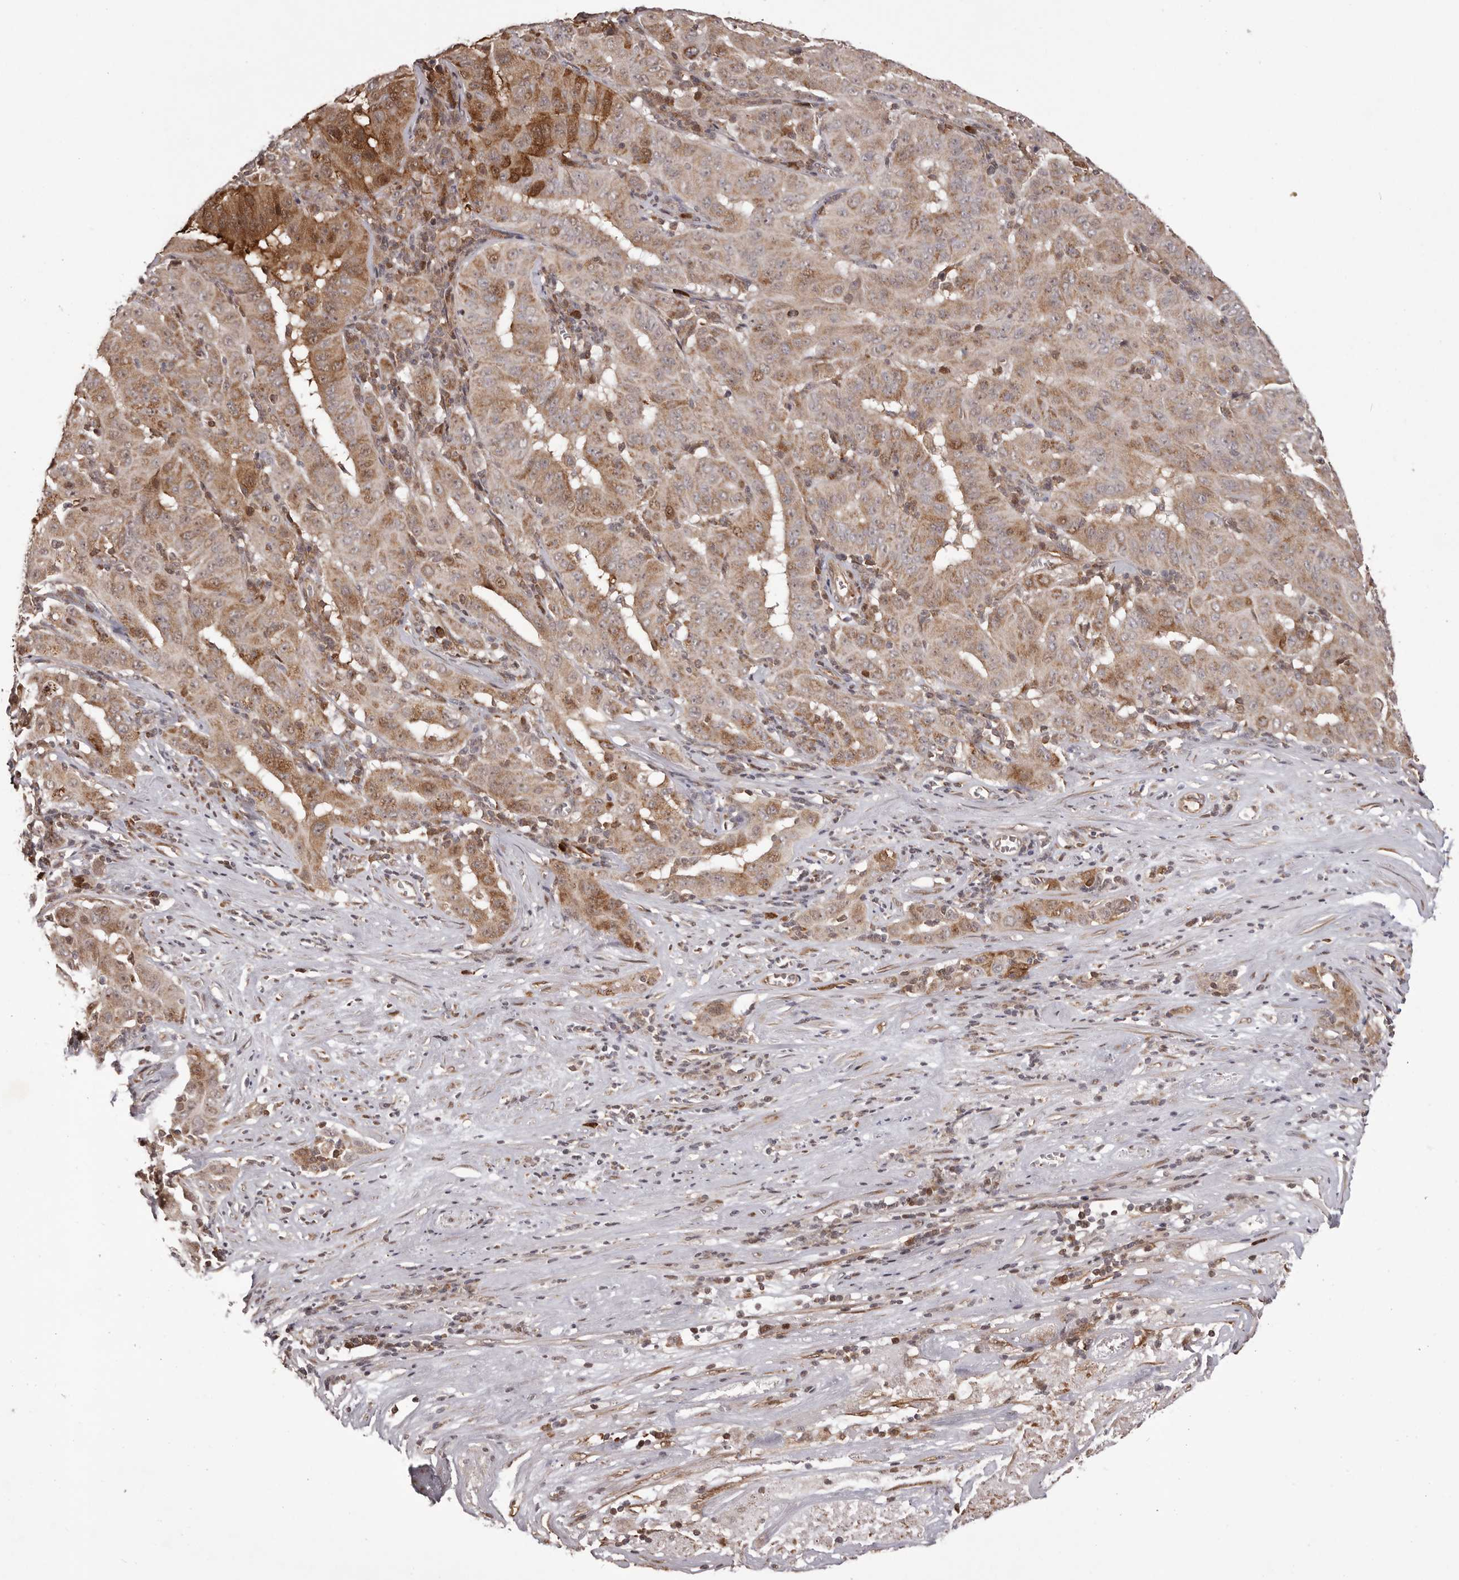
{"staining": {"intensity": "moderate", "quantity": ">75%", "location": "cytoplasmic/membranous"}, "tissue": "pancreatic cancer", "cell_type": "Tumor cells", "image_type": "cancer", "snomed": [{"axis": "morphology", "description": "Adenocarcinoma, NOS"}, {"axis": "topography", "description": "Pancreas"}], "caption": "Human pancreatic cancer stained with a protein marker displays moderate staining in tumor cells.", "gene": "GFOD1", "patient": {"sex": "male", "age": 63}}